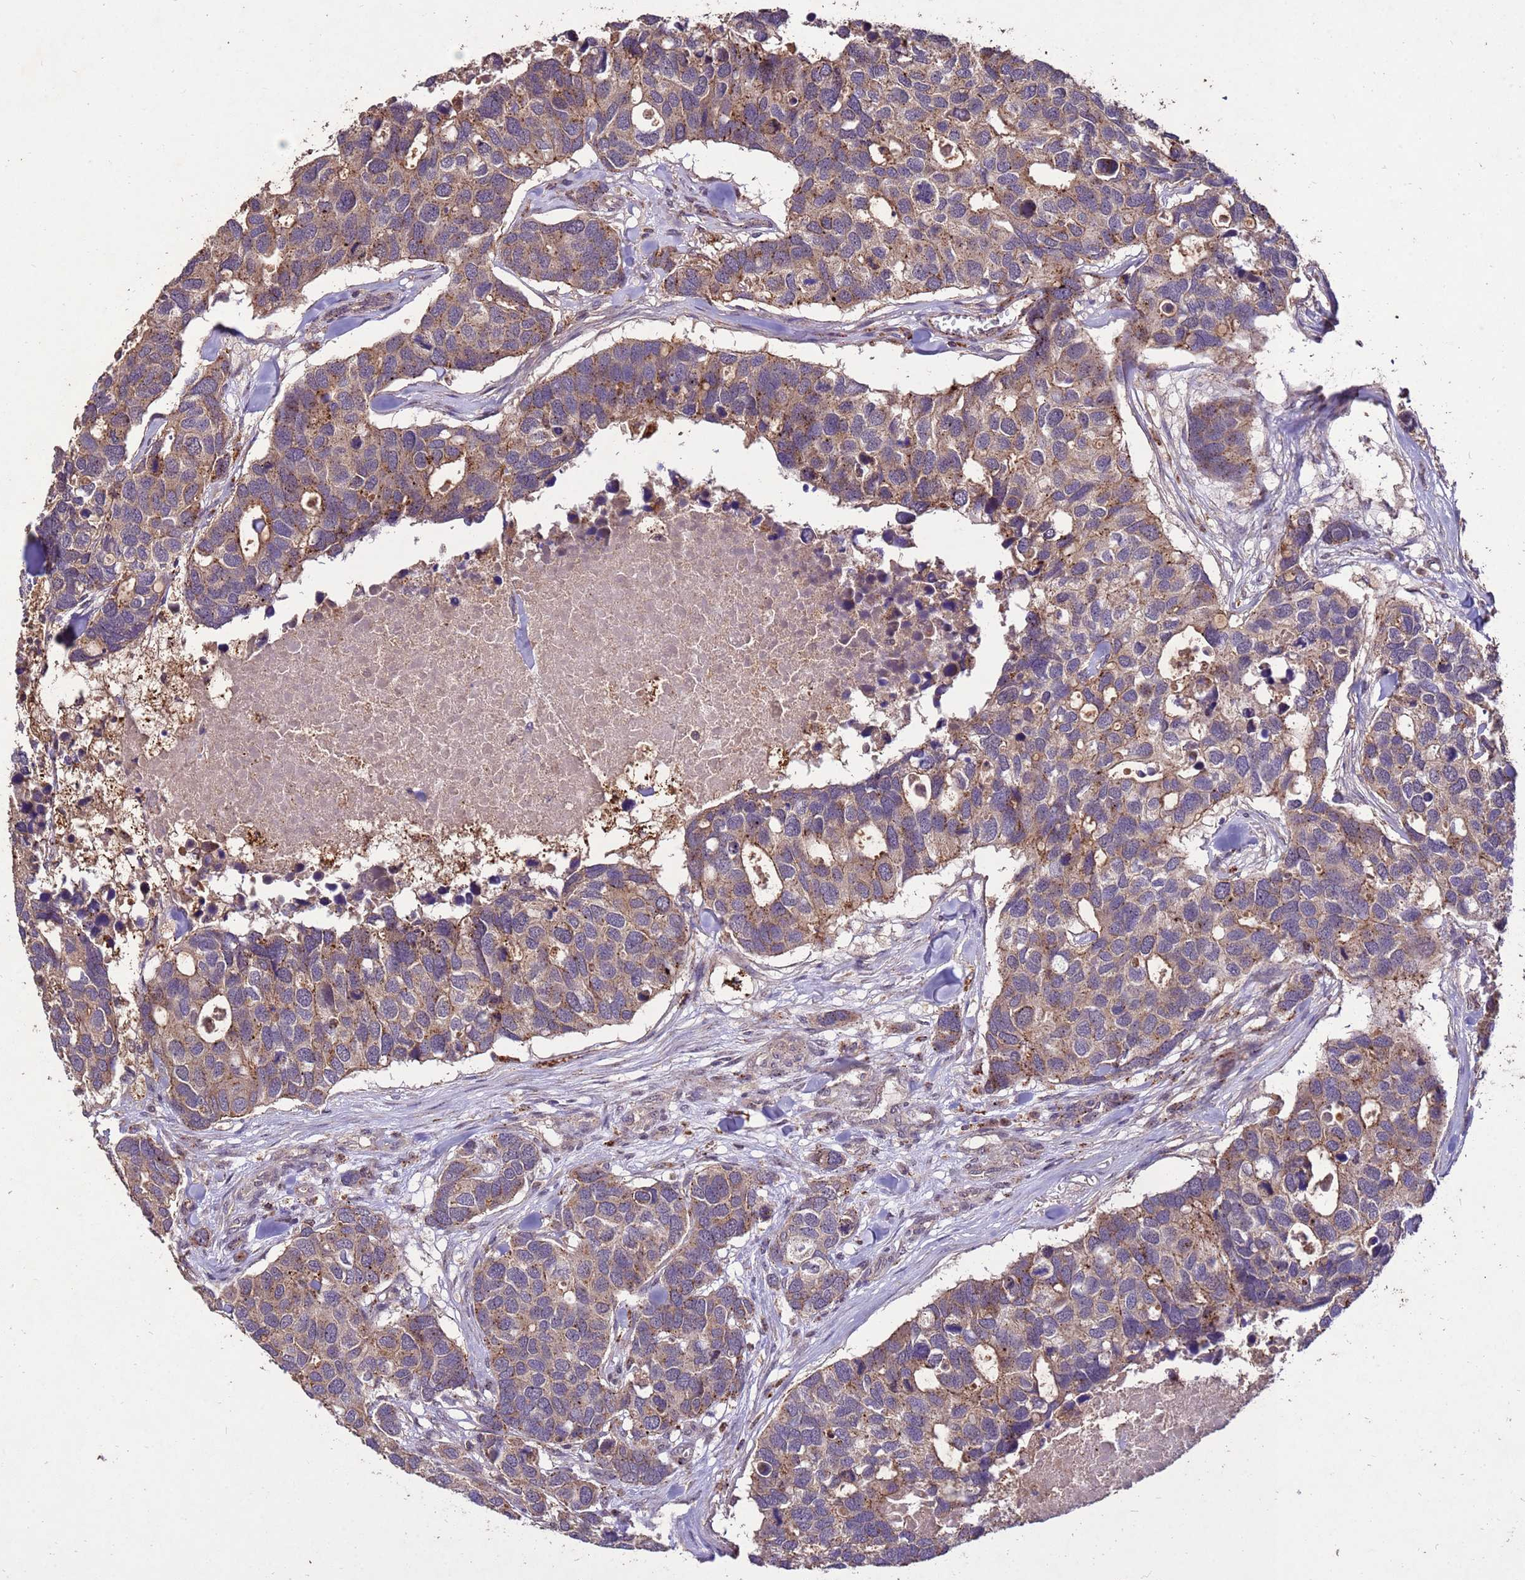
{"staining": {"intensity": "moderate", "quantity": ">75%", "location": "cytoplasmic/membranous"}, "tissue": "breast cancer", "cell_type": "Tumor cells", "image_type": "cancer", "snomed": [{"axis": "morphology", "description": "Duct carcinoma"}, {"axis": "topography", "description": "Breast"}], "caption": "A micrograph of human breast cancer stained for a protein displays moderate cytoplasmic/membranous brown staining in tumor cells. (Brightfield microscopy of DAB IHC at high magnification).", "gene": "TOR4A", "patient": {"sex": "female", "age": 83}}